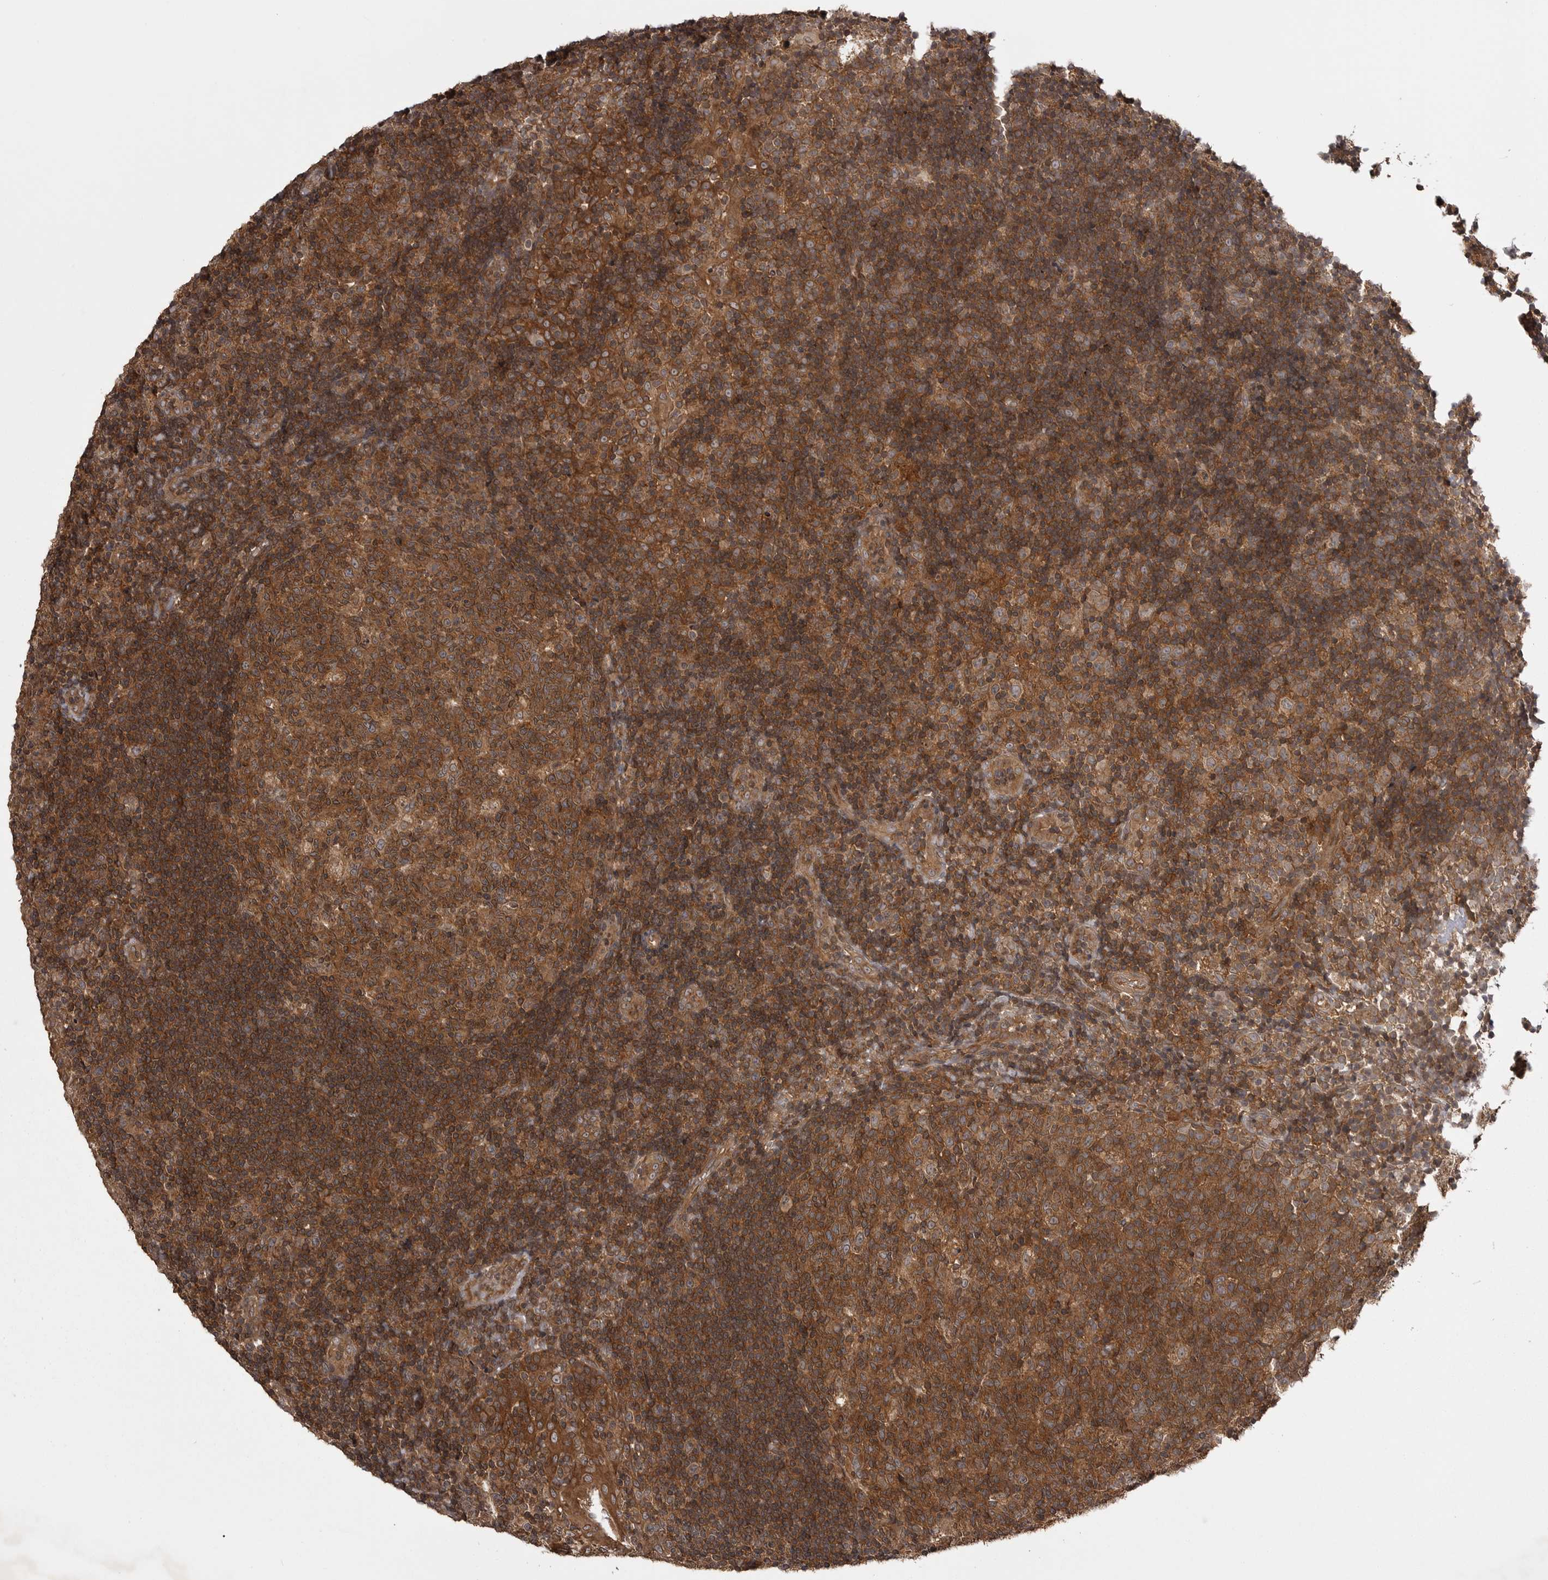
{"staining": {"intensity": "moderate", "quantity": ">75%", "location": "cytoplasmic/membranous"}, "tissue": "tonsil", "cell_type": "Germinal center cells", "image_type": "normal", "snomed": [{"axis": "morphology", "description": "Normal tissue, NOS"}, {"axis": "topography", "description": "Tonsil"}], "caption": "Immunohistochemistry (IHC) of unremarkable human tonsil exhibits medium levels of moderate cytoplasmic/membranous staining in about >75% of germinal center cells. Using DAB (3,3'-diaminobenzidine) (brown) and hematoxylin (blue) stains, captured at high magnification using brightfield microscopy.", "gene": "STK24", "patient": {"sex": "female", "age": 40}}